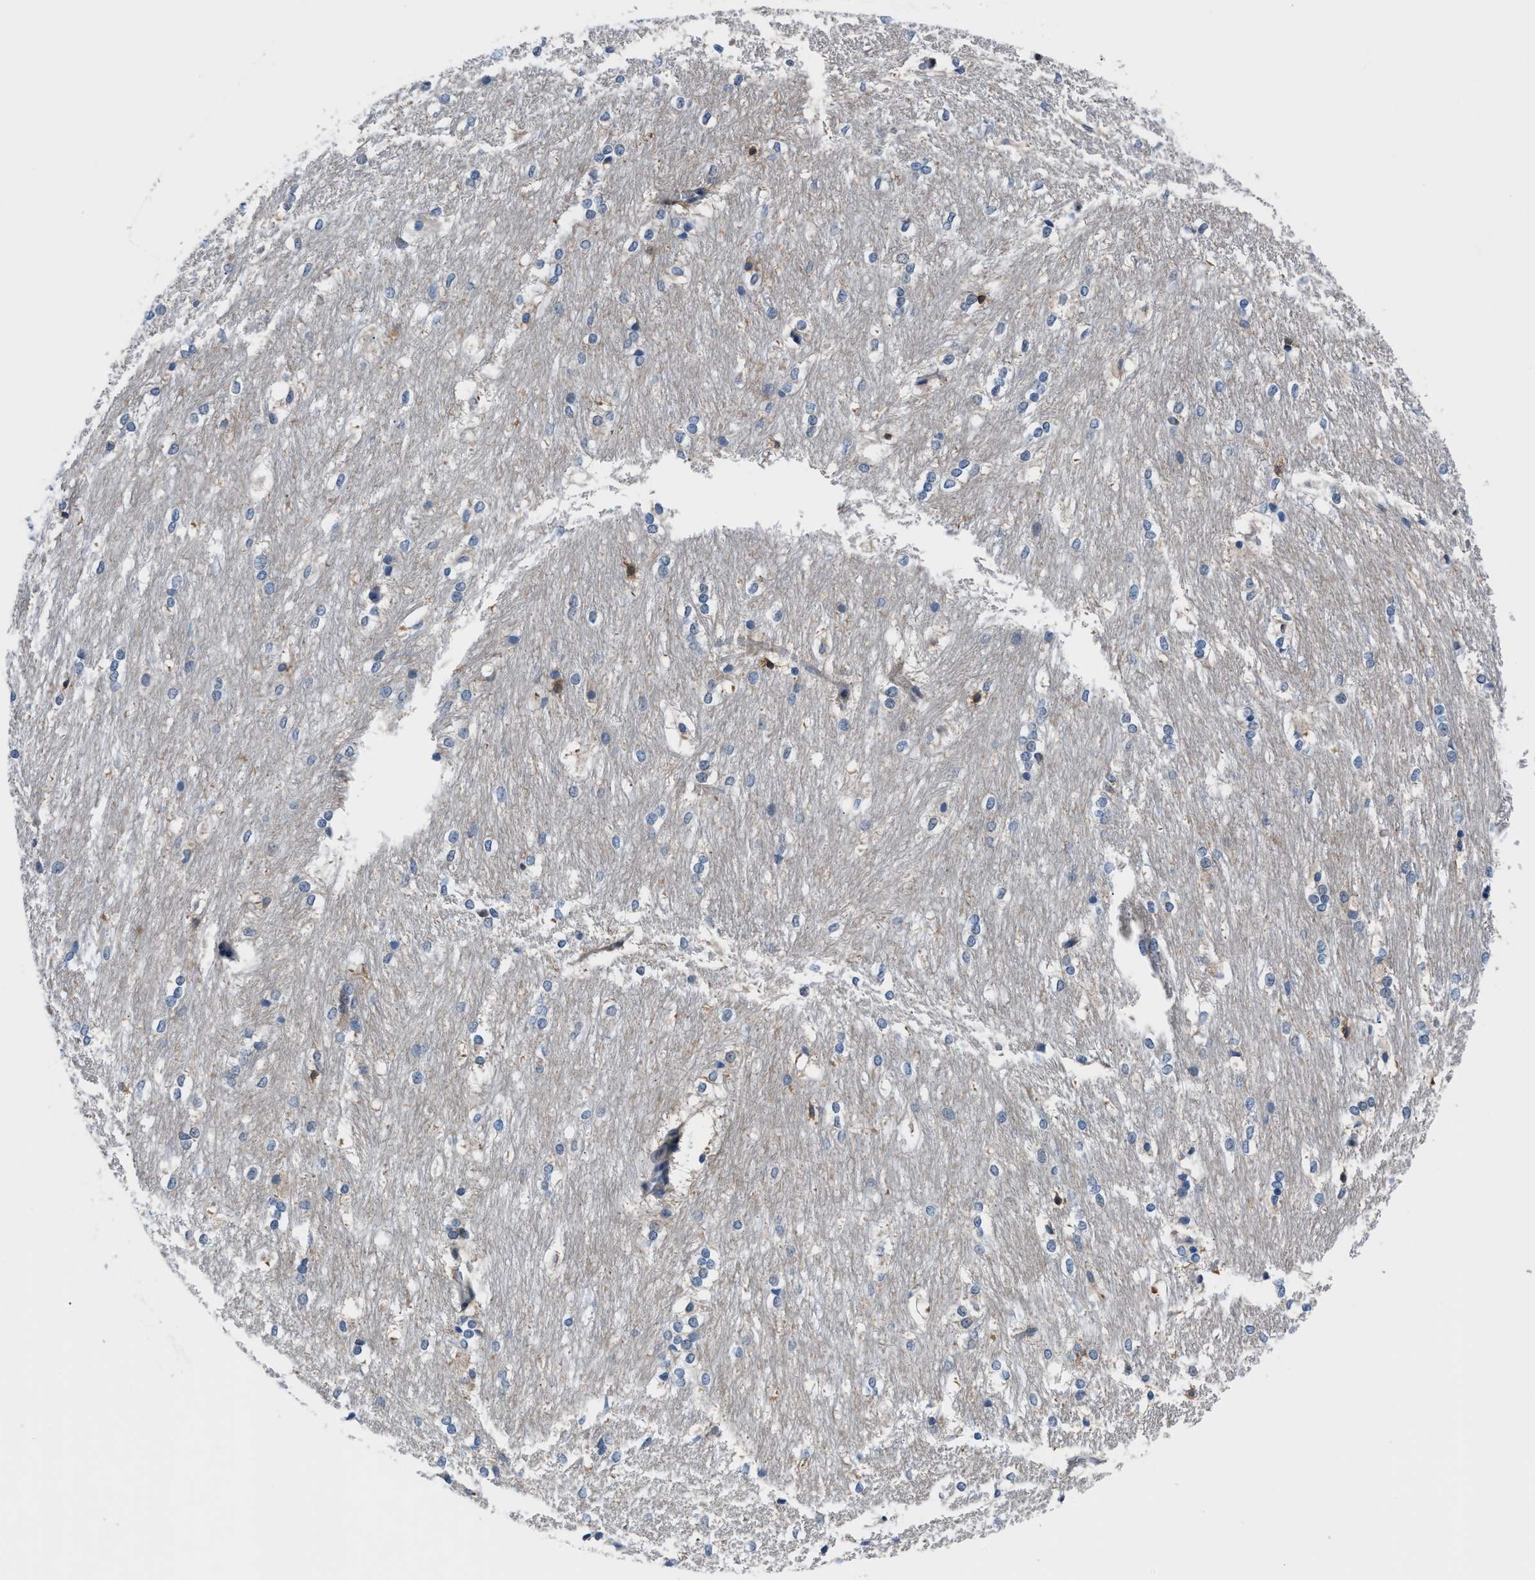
{"staining": {"intensity": "weak", "quantity": "<25%", "location": "cytoplasmic/membranous"}, "tissue": "caudate", "cell_type": "Glial cells", "image_type": "normal", "snomed": [{"axis": "morphology", "description": "Normal tissue, NOS"}, {"axis": "topography", "description": "Lateral ventricle wall"}], "caption": "A high-resolution micrograph shows IHC staining of unremarkable caudate, which shows no significant staining in glial cells.", "gene": "TMEM45B", "patient": {"sex": "female", "age": 19}}